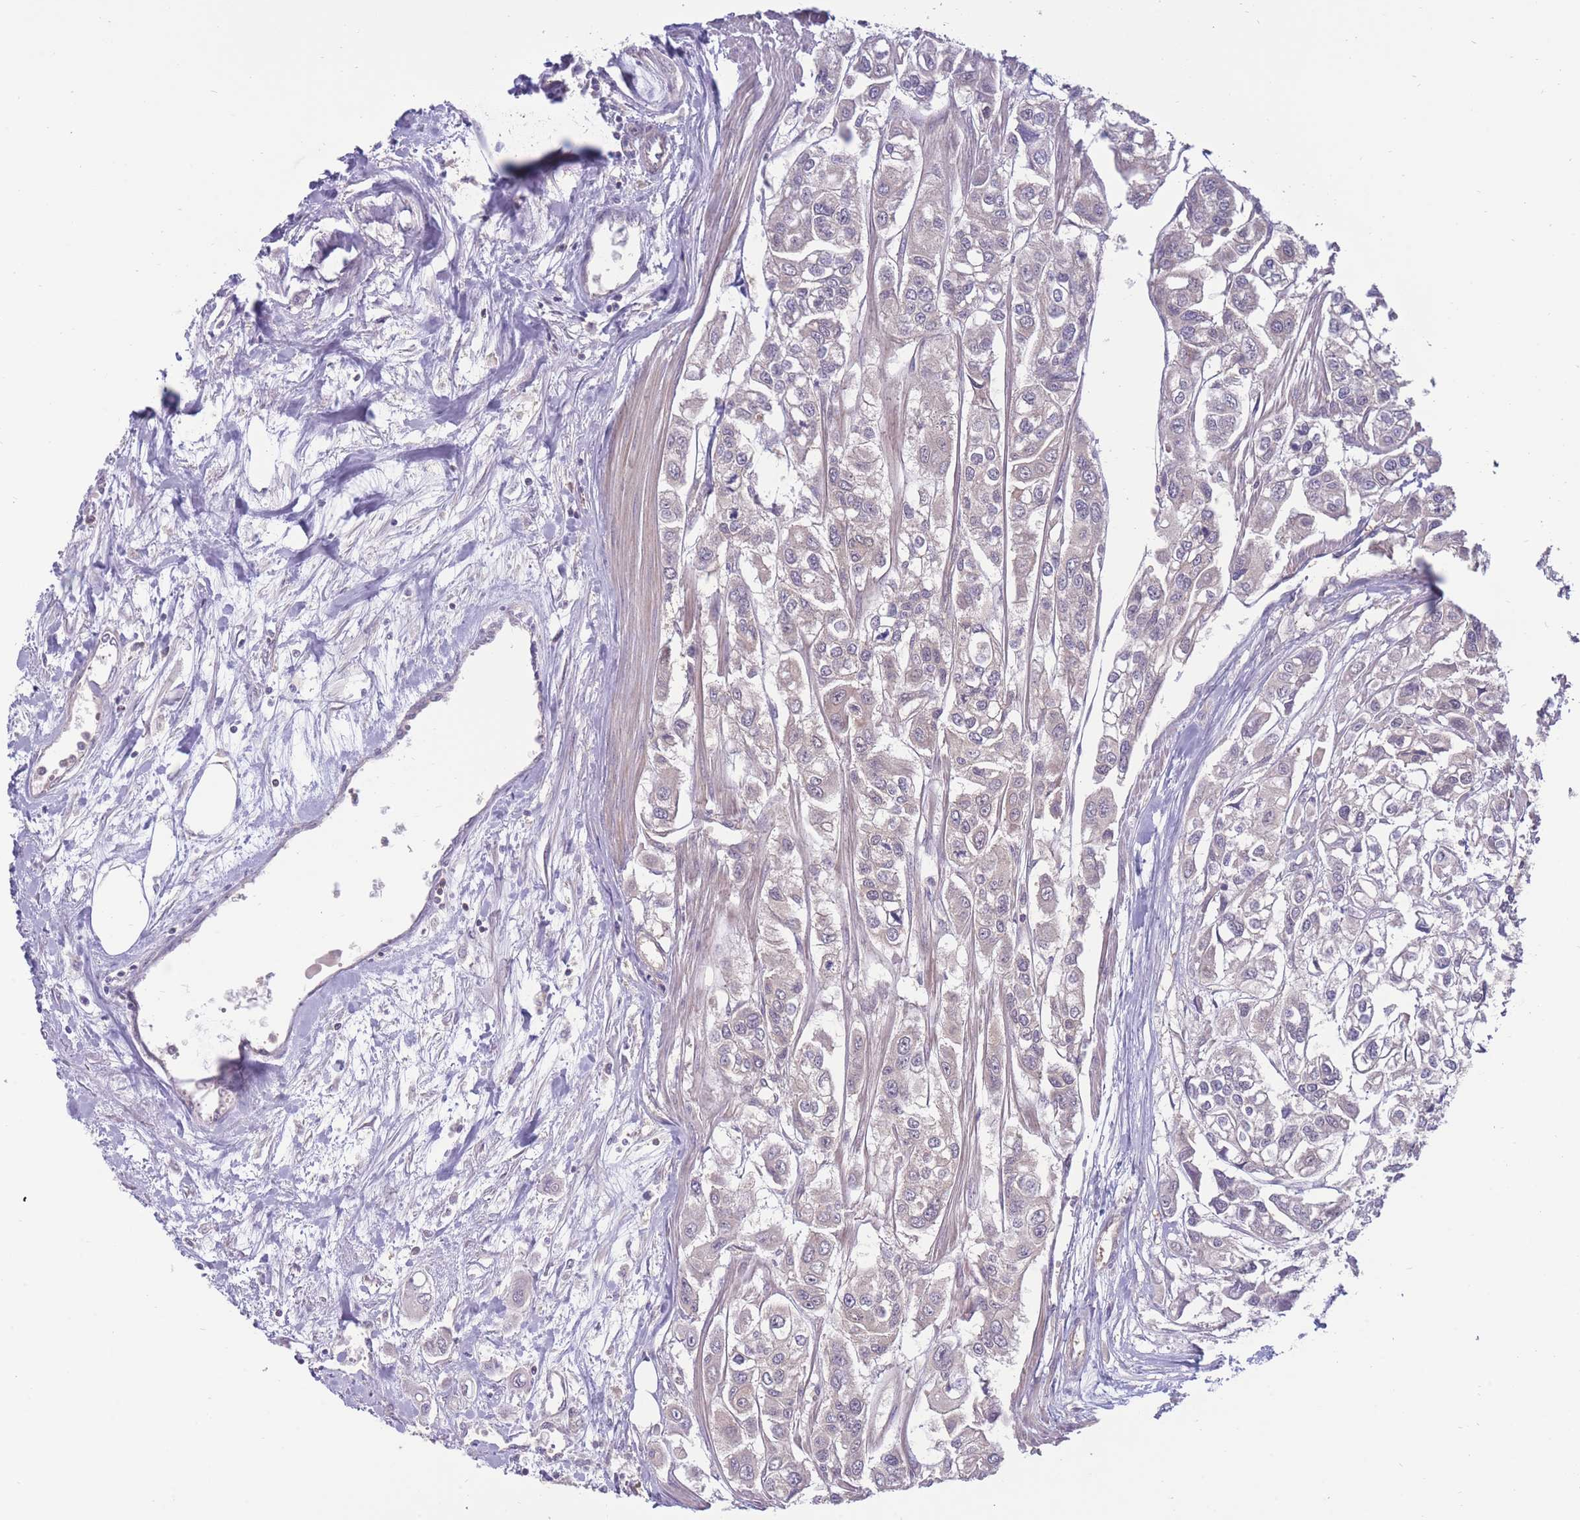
{"staining": {"intensity": "negative", "quantity": "none", "location": "none"}, "tissue": "urothelial cancer", "cell_type": "Tumor cells", "image_type": "cancer", "snomed": [{"axis": "morphology", "description": "Urothelial carcinoma, High grade"}, {"axis": "topography", "description": "Urinary bladder"}], "caption": "Tumor cells show no significant expression in urothelial carcinoma (high-grade).", "gene": "UBE2N", "patient": {"sex": "male", "age": 67}}